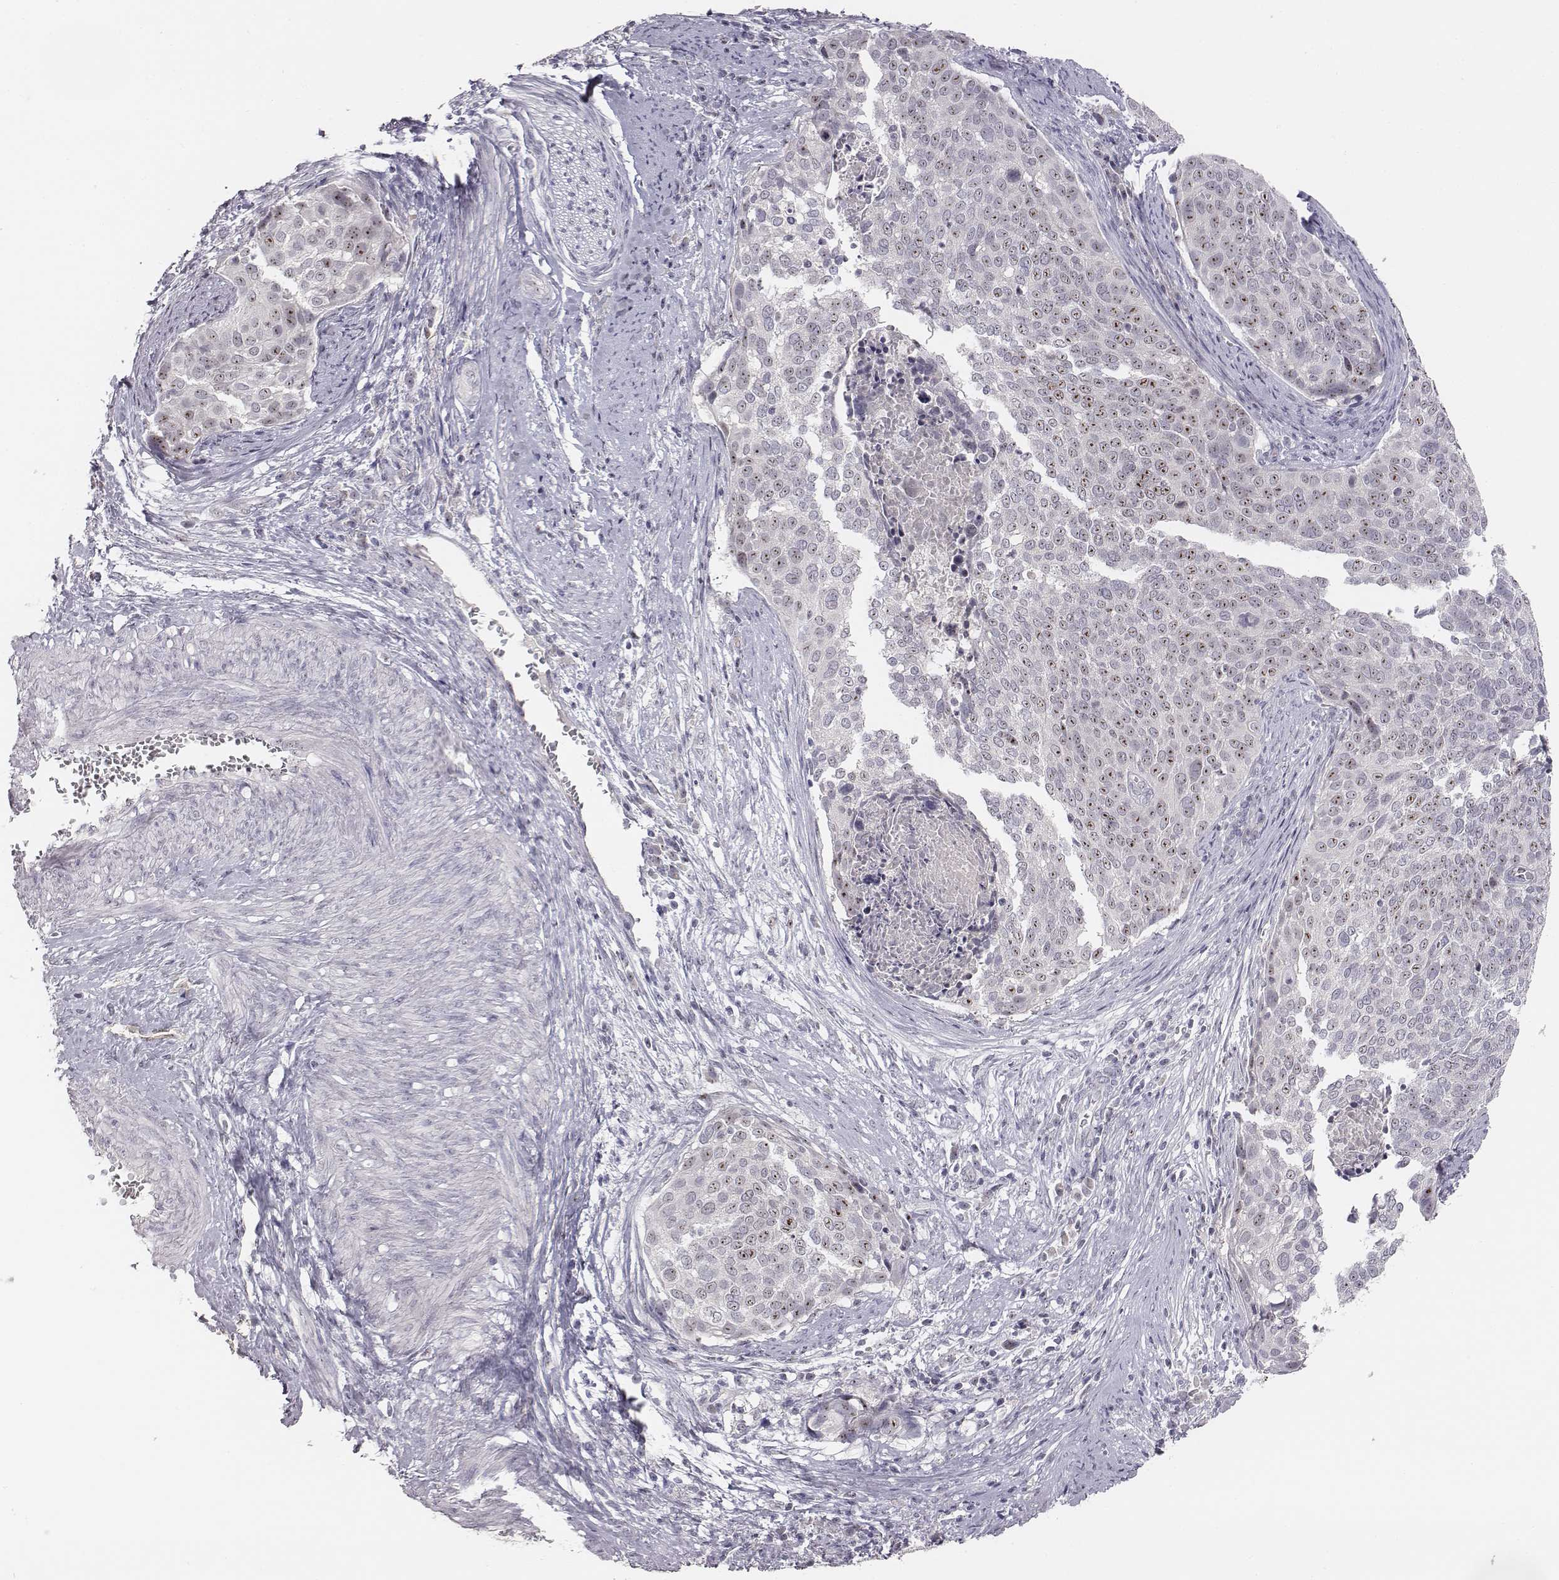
{"staining": {"intensity": "strong", "quantity": "25%-75%", "location": "nuclear"}, "tissue": "cervical cancer", "cell_type": "Tumor cells", "image_type": "cancer", "snomed": [{"axis": "morphology", "description": "Squamous cell carcinoma, NOS"}, {"axis": "topography", "description": "Cervix"}], "caption": "Protein analysis of cervical squamous cell carcinoma tissue reveals strong nuclear expression in approximately 25%-75% of tumor cells. (brown staining indicates protein expression, while blue staining denotes nuclei).", "gene": "NIFK", "patient": {"sex": "female", "age": 39}}